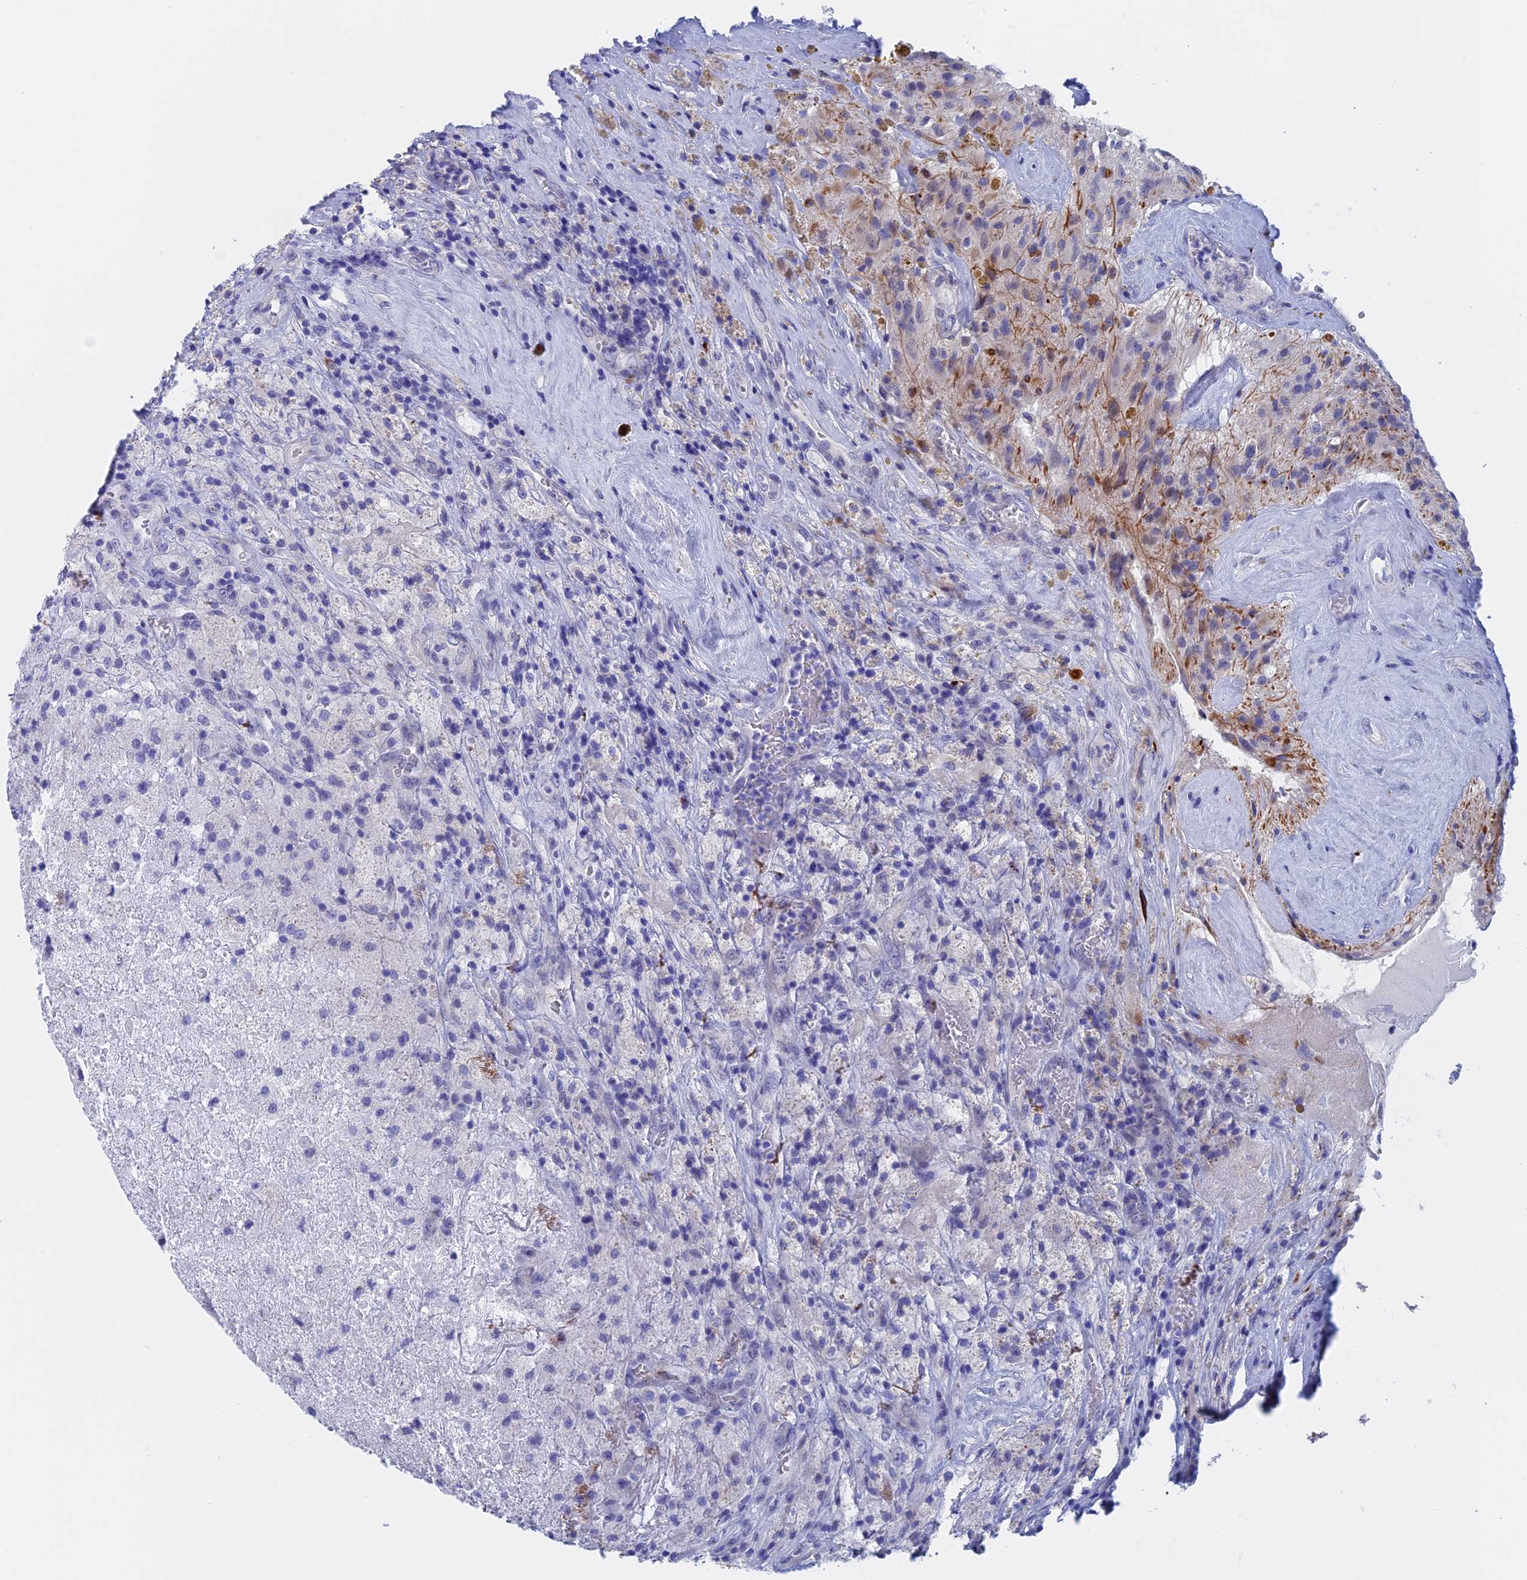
{"staining": {"intensity": "negative", "quantity": "none", "location": "none"}, "tissue": "glioma", "cell_type": "Tumor cells", "image_type": "cancer", "snomed": [{"axis": "morphology", "description": "Glioma, malignant, High grade"}, {"axis": "topography", "description": "Brain"}], "caption": "This is a micrograph of immunohistochemistry staining of glioma, which shows no staining in tumor cells. (DAB (3,3'-diaminobenzidine) immunohistochemistry (IHC) visualized using brightfield microscopy, high magnification).", "gene": "WDR83", "patient": {"sex": "male", "age": 69}}